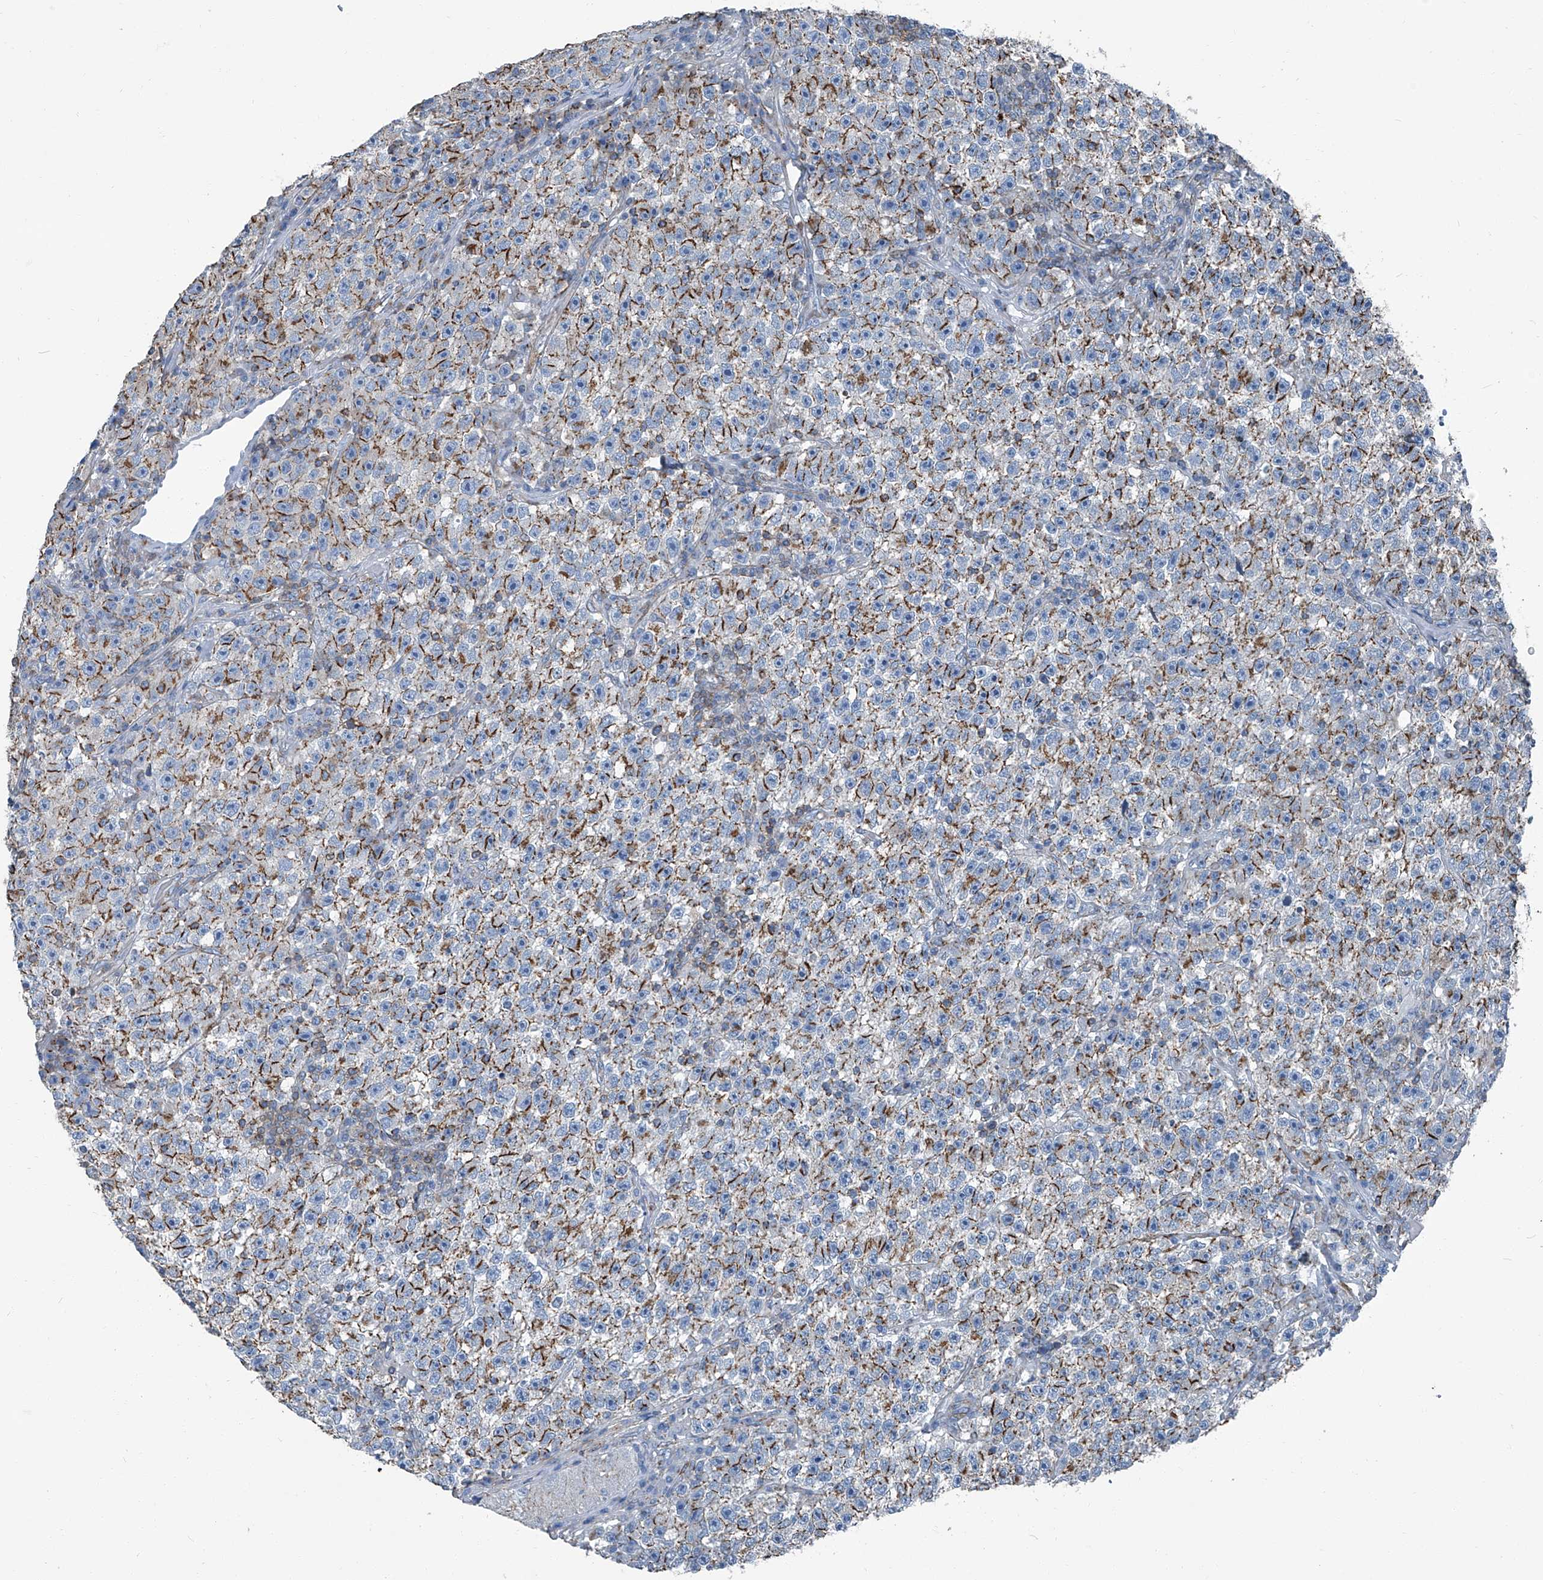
{"staining": {"intensity": "moderate", "quantity": "25%-75%", "location": "cytoplasmic/membranous"}, "tissue": "testis cancer", "cell_type": "Tumor cells", "image_type": "cancer", "snomed": [{"axis": "morphology", "description": "Seminoma, NOS"}, {"axis": "topography", "description": "Testis"}], "caption": "Immunohistochemistry (IHC) of human testis seminoma displays medium levels of moderate cytoplasmic/membranous expression in approximately 25%-75% of tumor cells.", "gene": "SEPTIN7", "patient": {"sex": "male", "age": 22}}